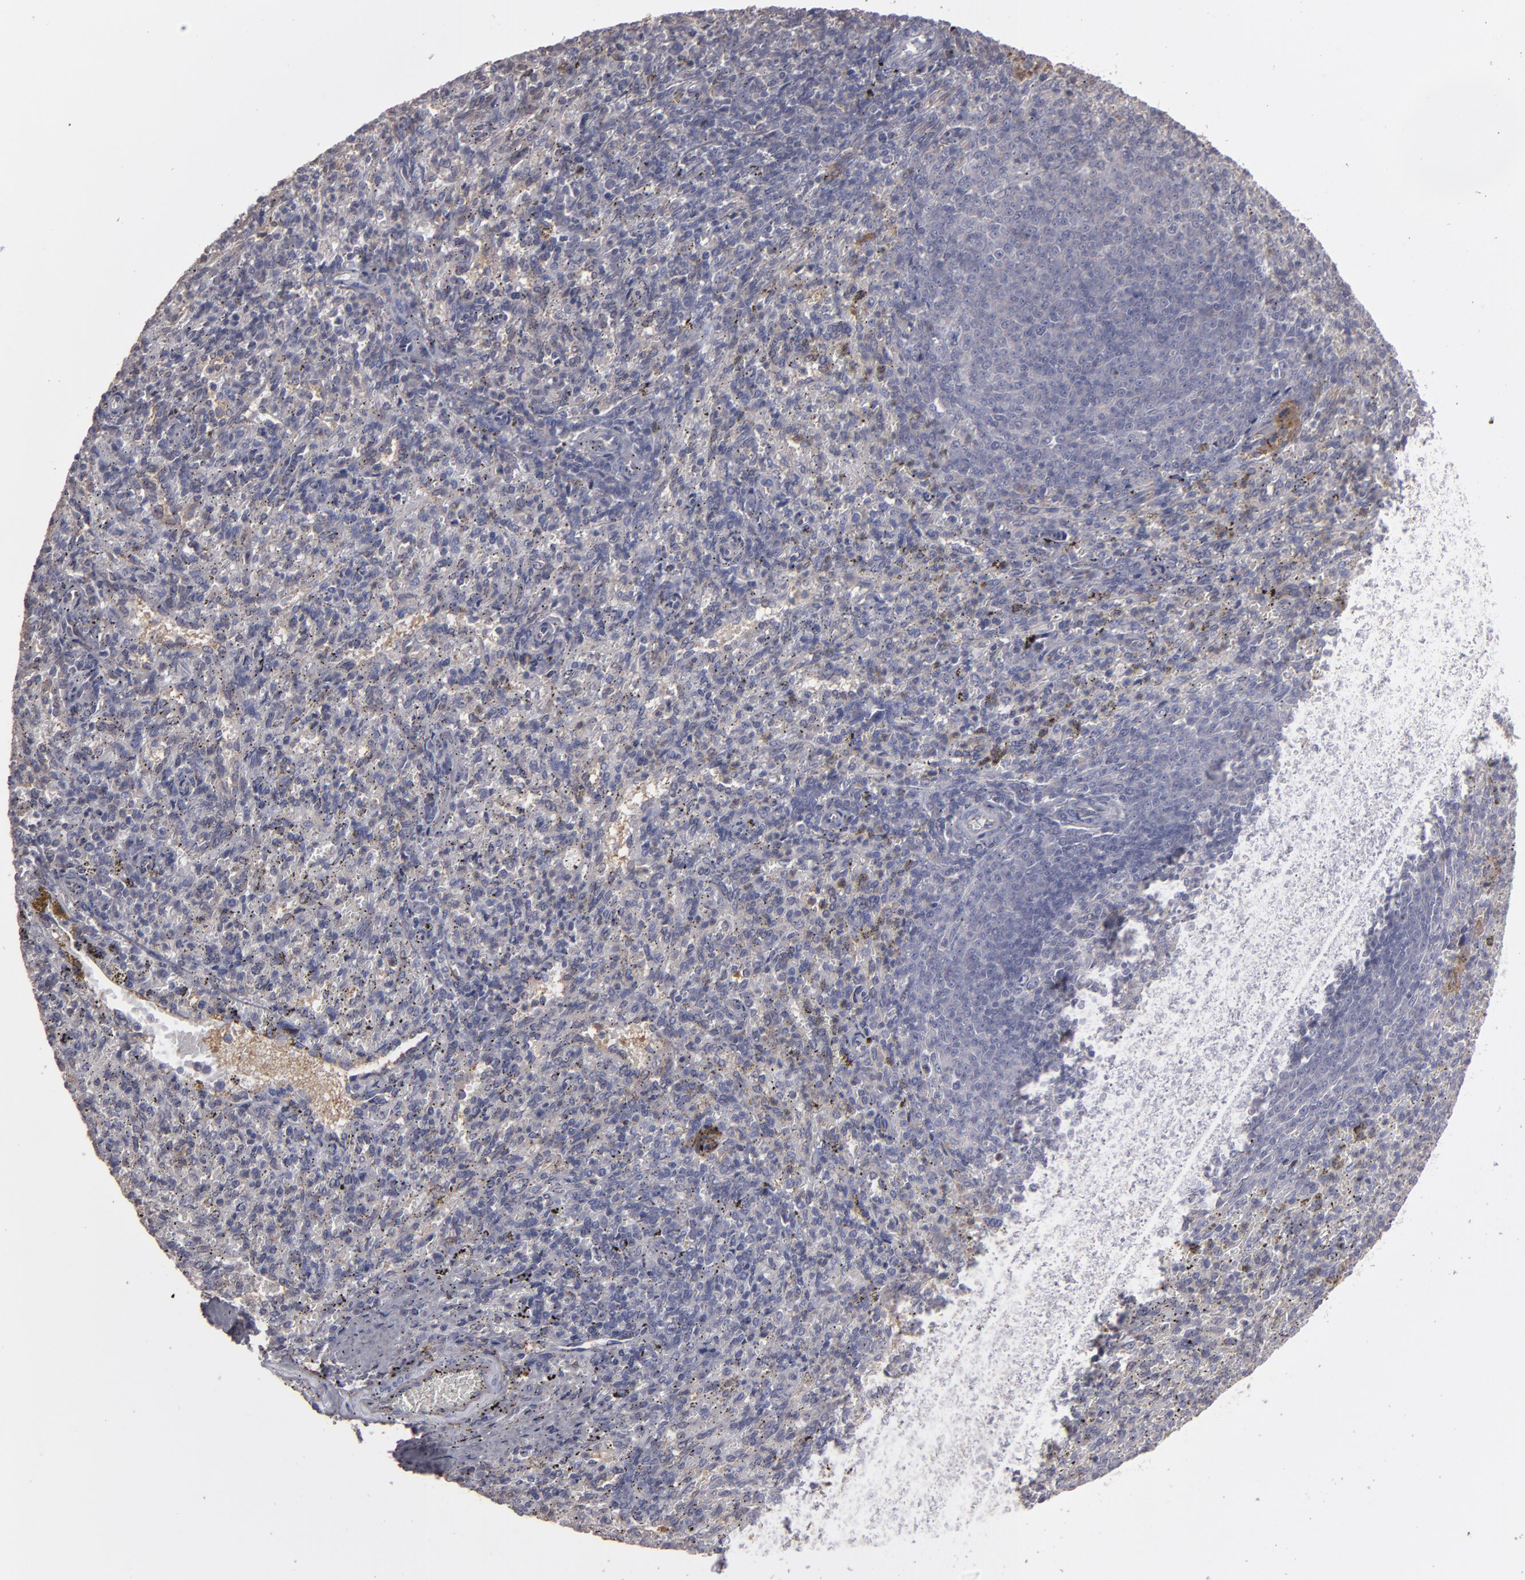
{"staining": {"intensity": "negative", "quantity": "none", "location": "none"}, "tissue": "spleen", "cell_type": "Cells in red pulp", "image_type": "normal", "snomed": [{"axis": "morphology", "description": "Normal tissue, NOS"}, {"axis": "topography", "description": "Spleen"}], "caption": "Immunohistochemistry histopathology image of unremarkable human spleen stained for a protein (brown), which exhibits no expression in cells in red pulp. (DAB (3,3'-diaminobenzidine) immunohistochemistry with hematoxylin counter stain).", "gene": "SEMA3G", "patient": {"sex": "female", "age": 10}}